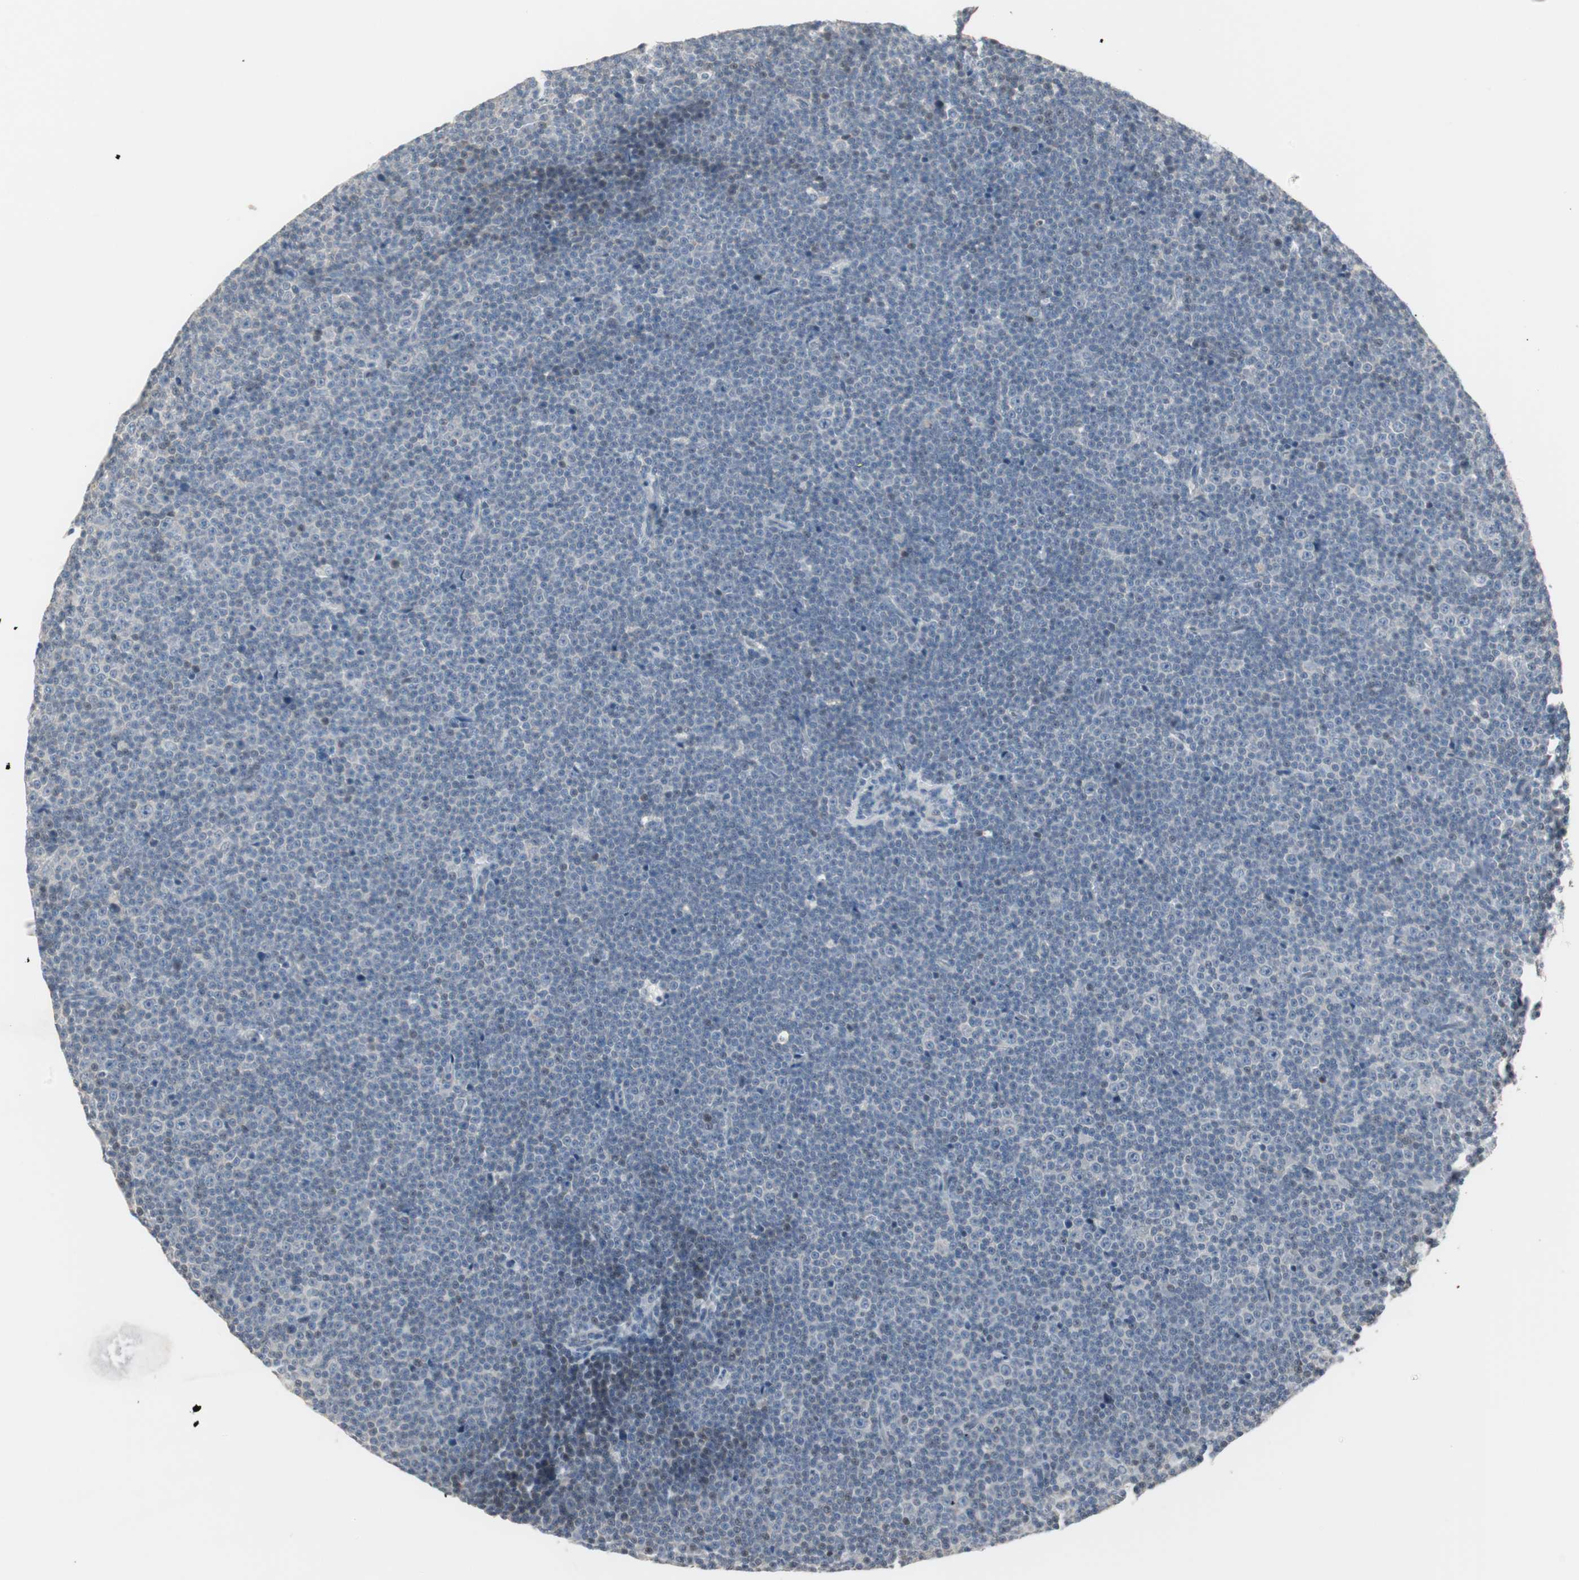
{"staining": {"intensity": "negative", "quantity": "none", "location": "none"}, "tissue": "lymphoma", "cell_type": "Tumor cells", "image_type": "cancer", "snomed": [{"axis": "morphology", "description": "Malignant lymphoma, non-Hodgkin's type, Low grade"}, {"axis": "topography", "description": "Lymph node"}], "caption": "A micrograph of human low-grade malignant lymphoma, non-Hodgkin's type is negative for staining in tumor cells.", "gene": "PDZK1", "patient": {"sex": "female", "age": 67}}